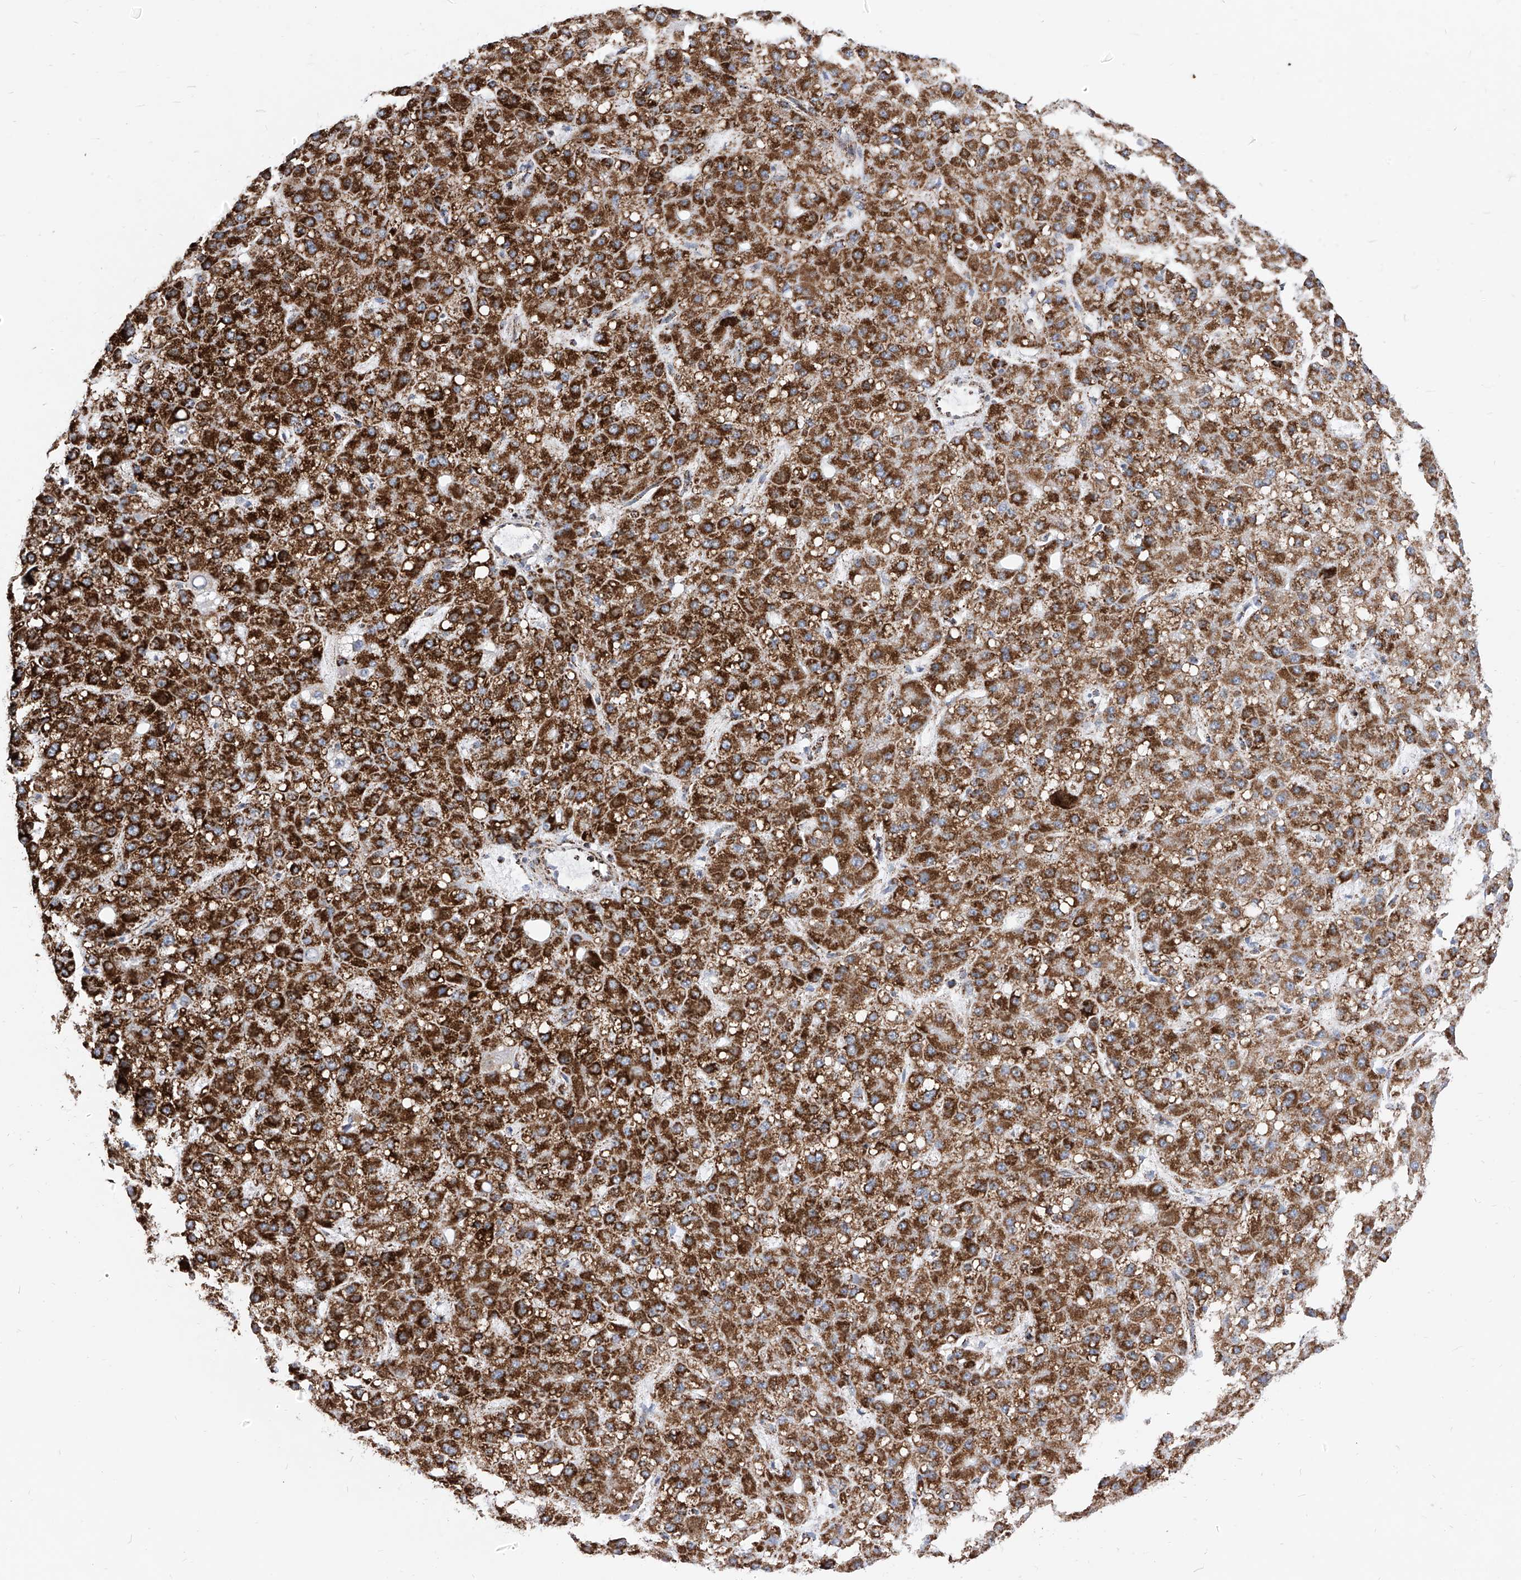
{"staining": {"intensity": "strong", "quantity": ">75%", "location": "cytoplasmic/membranous"}, "tissue": "liver cancer", "cell_type": "Tumor cells", "image_type": "cancer", "snomed": [{"axis": "morphology", "description": "Carcinoma, Hepatocellular, NOS"}, {"axis": "topography", "description": "Liver"}], "caption": "Hepatocellular carcinoma (liver) stained for a protein (brown) displays strong cytoplasmic/membranous positive positivity in about >75% of tumor cells.", "gene": "COX5B", "patient": {"sex": "male", "age": 67}}